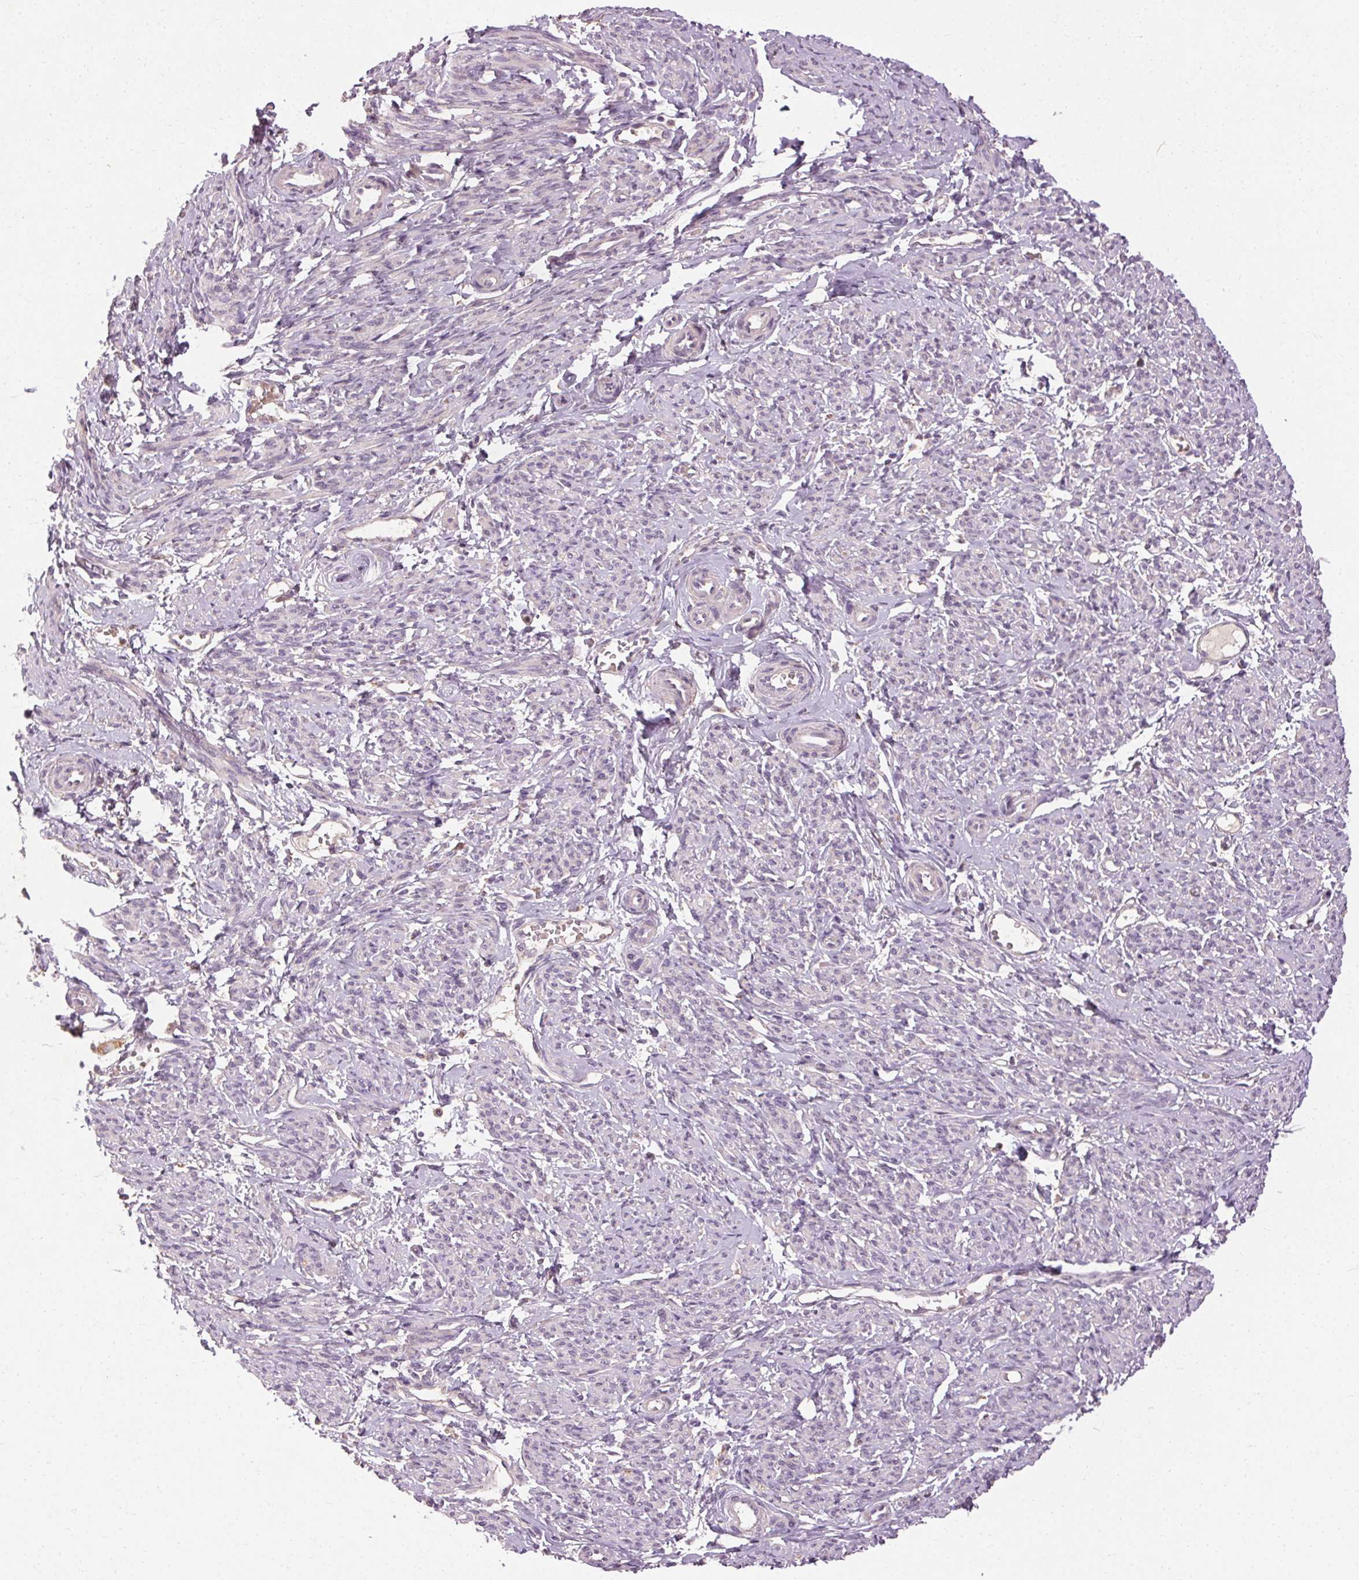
{"staining": {"intensity": "weak", "quantity": "<25%", "location": "cytoplasmic/membranous"}, "tissue": "smooth muscle", "cell_type": "Smooth muscle cells", "image_type": "normal", "snomed": [{"axis": "morphology", "description": "Normal tissue, NOS"}, {"axis": "topography", "description": "Smooth muscle"}], "caption": "Immunohistochemical staining of normal human smooth muscle displays no significant staining in smooth muscle cells.", "gene": "REP15", "patient": {"sex": "female", "age": 65}}